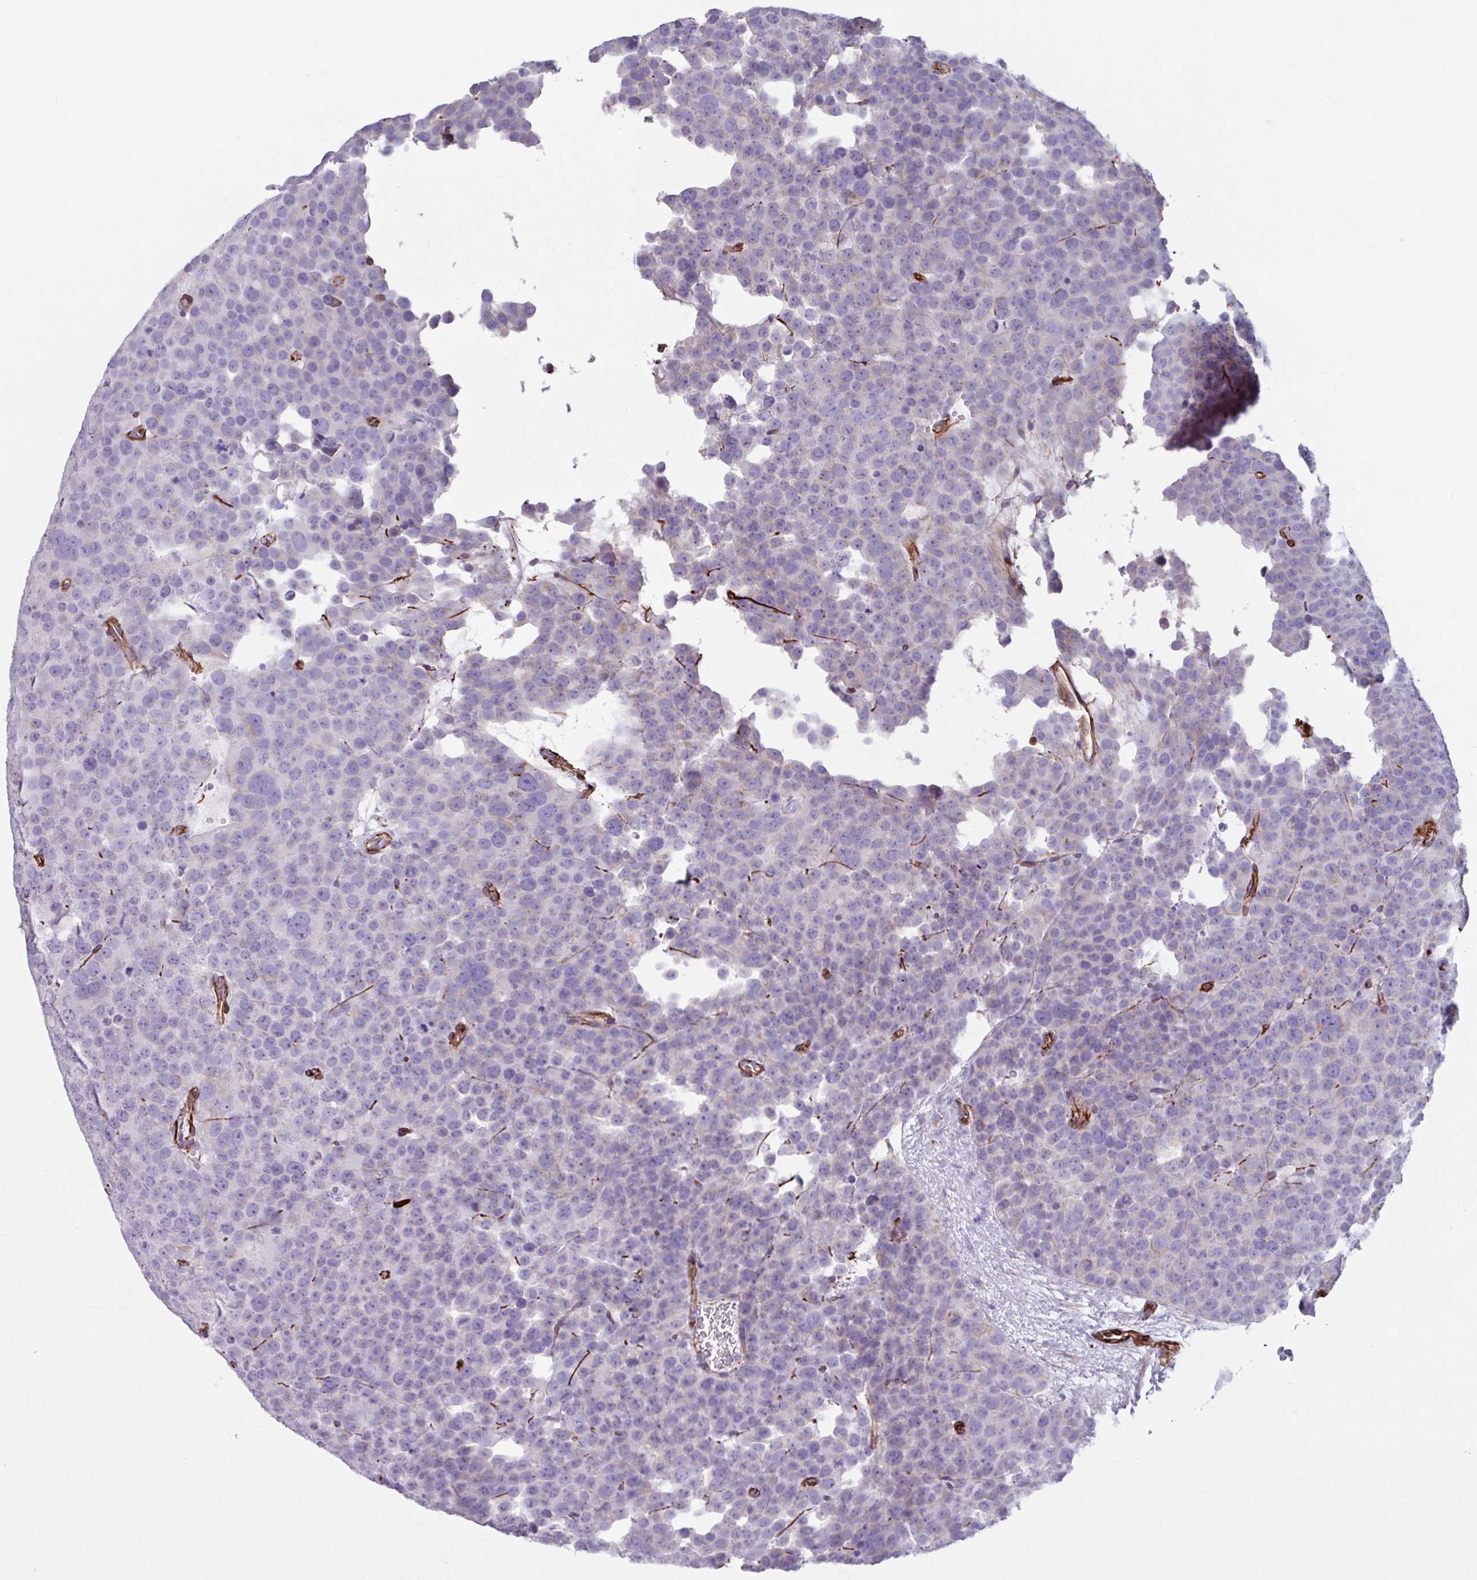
{"staining": {"intensity": "negative", "quantity": "none", "location": "none"}, "tissue": "testis cancer", "cell_type": "Tumor cells", "image_type": "cancer", "snomed": [{"axis": "morphology", "description": "Seminoma, NOS"}, {"axis": "topography", "description": "Testis"}], "caption": "Immunohistochemical staining of human seminoma (testis) displays no significant positivity in tumor cells.", "gene": "BTD", "patient": {"sex": "male", "age": 71}}